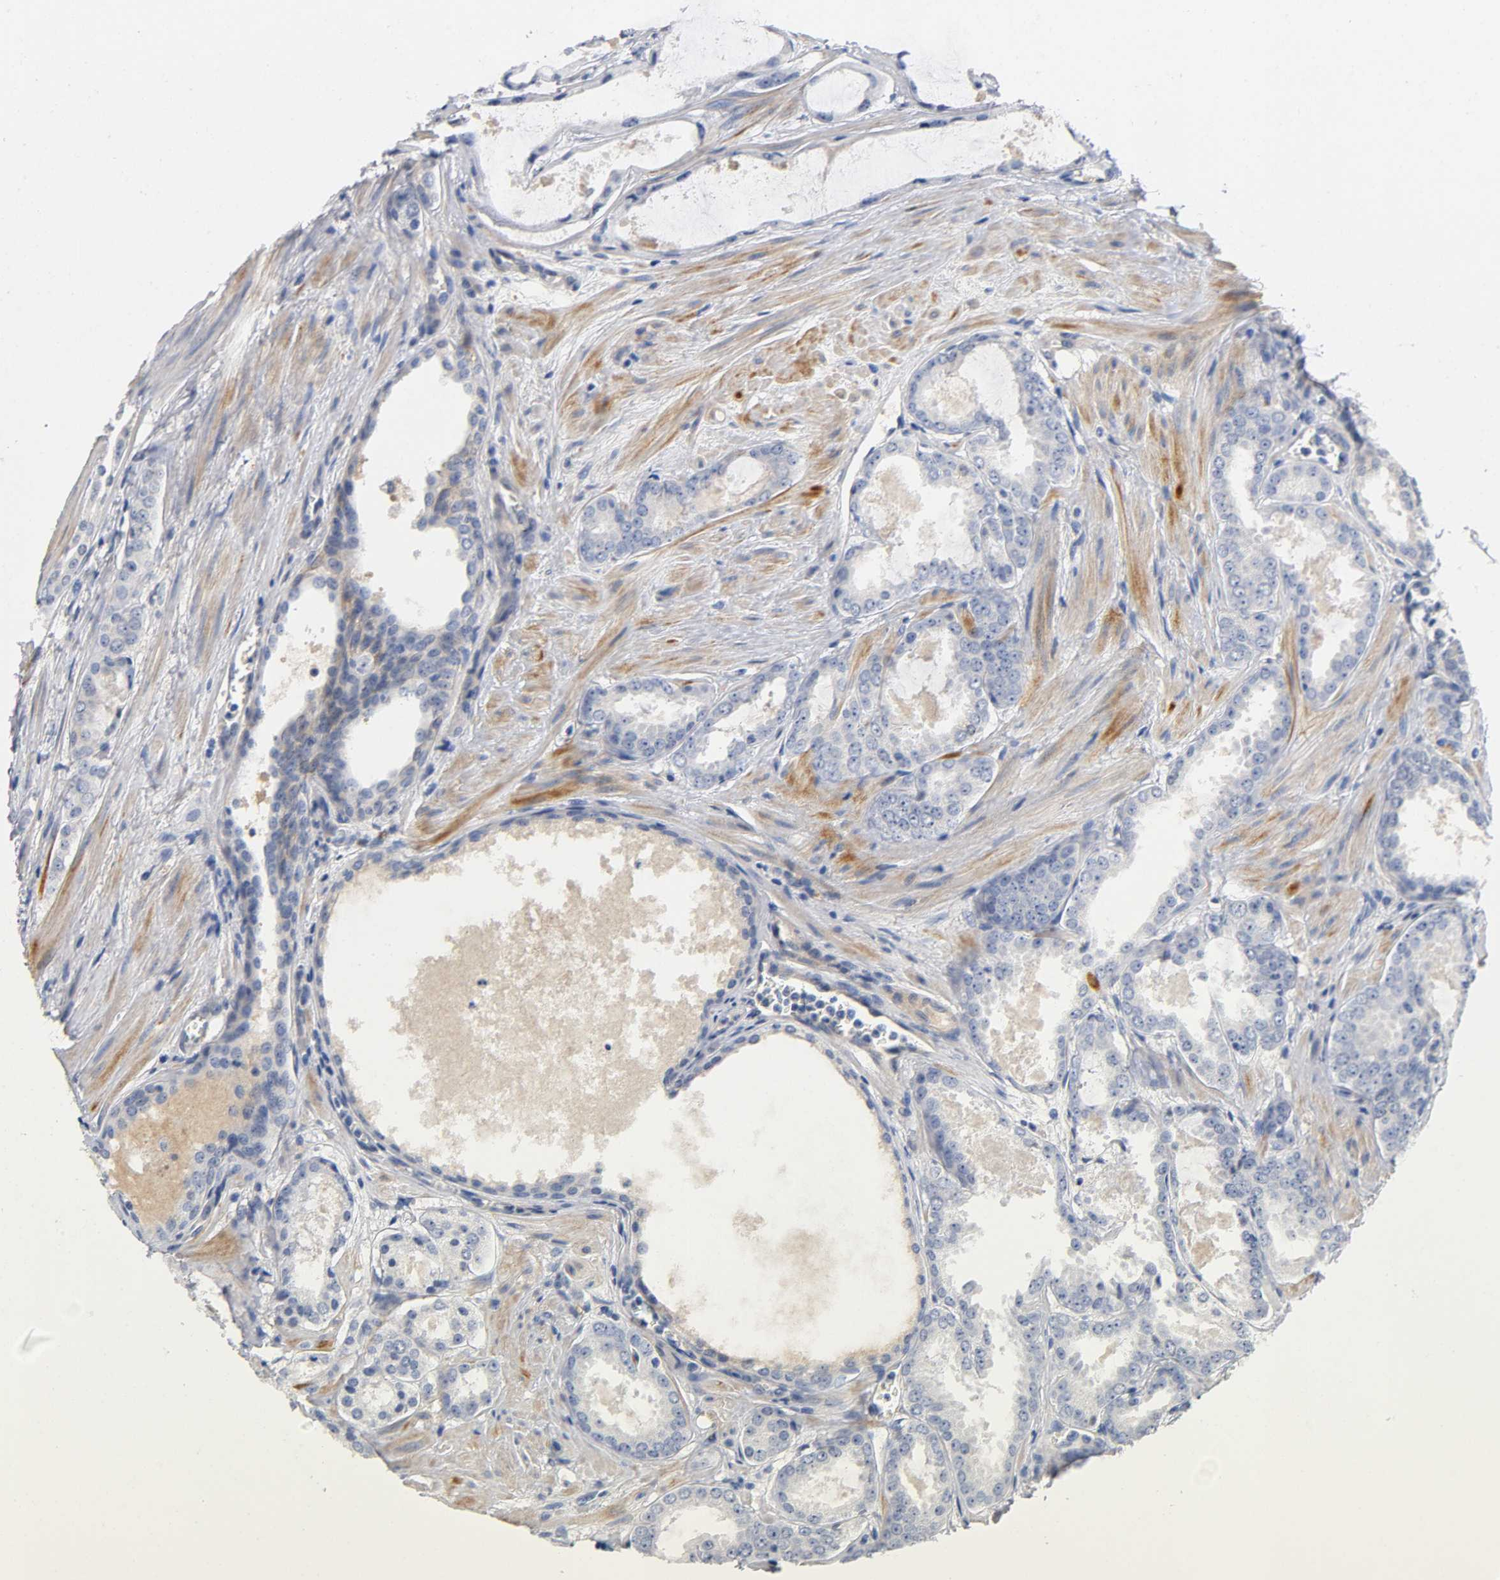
{"staining": {"intensity": "weak", "quantity": "<25%", "location": "cytoplasmic/membranous"}, "tissue": "prostate cancer", "cell_type": "Tumor cells", "image_type": "cancer", "snomed": [{"axis": "morphology", "description": "Adenocarcinoma, Low grade"}, {"axis": "topography", "description": "Prostate"}], "caption": "The micrograph shows no staining of tumor cells in prostate cancer (low-grade adenocarcinoma).", "gene": "TNC", "patient": {"sex": "male", "age": 57}}